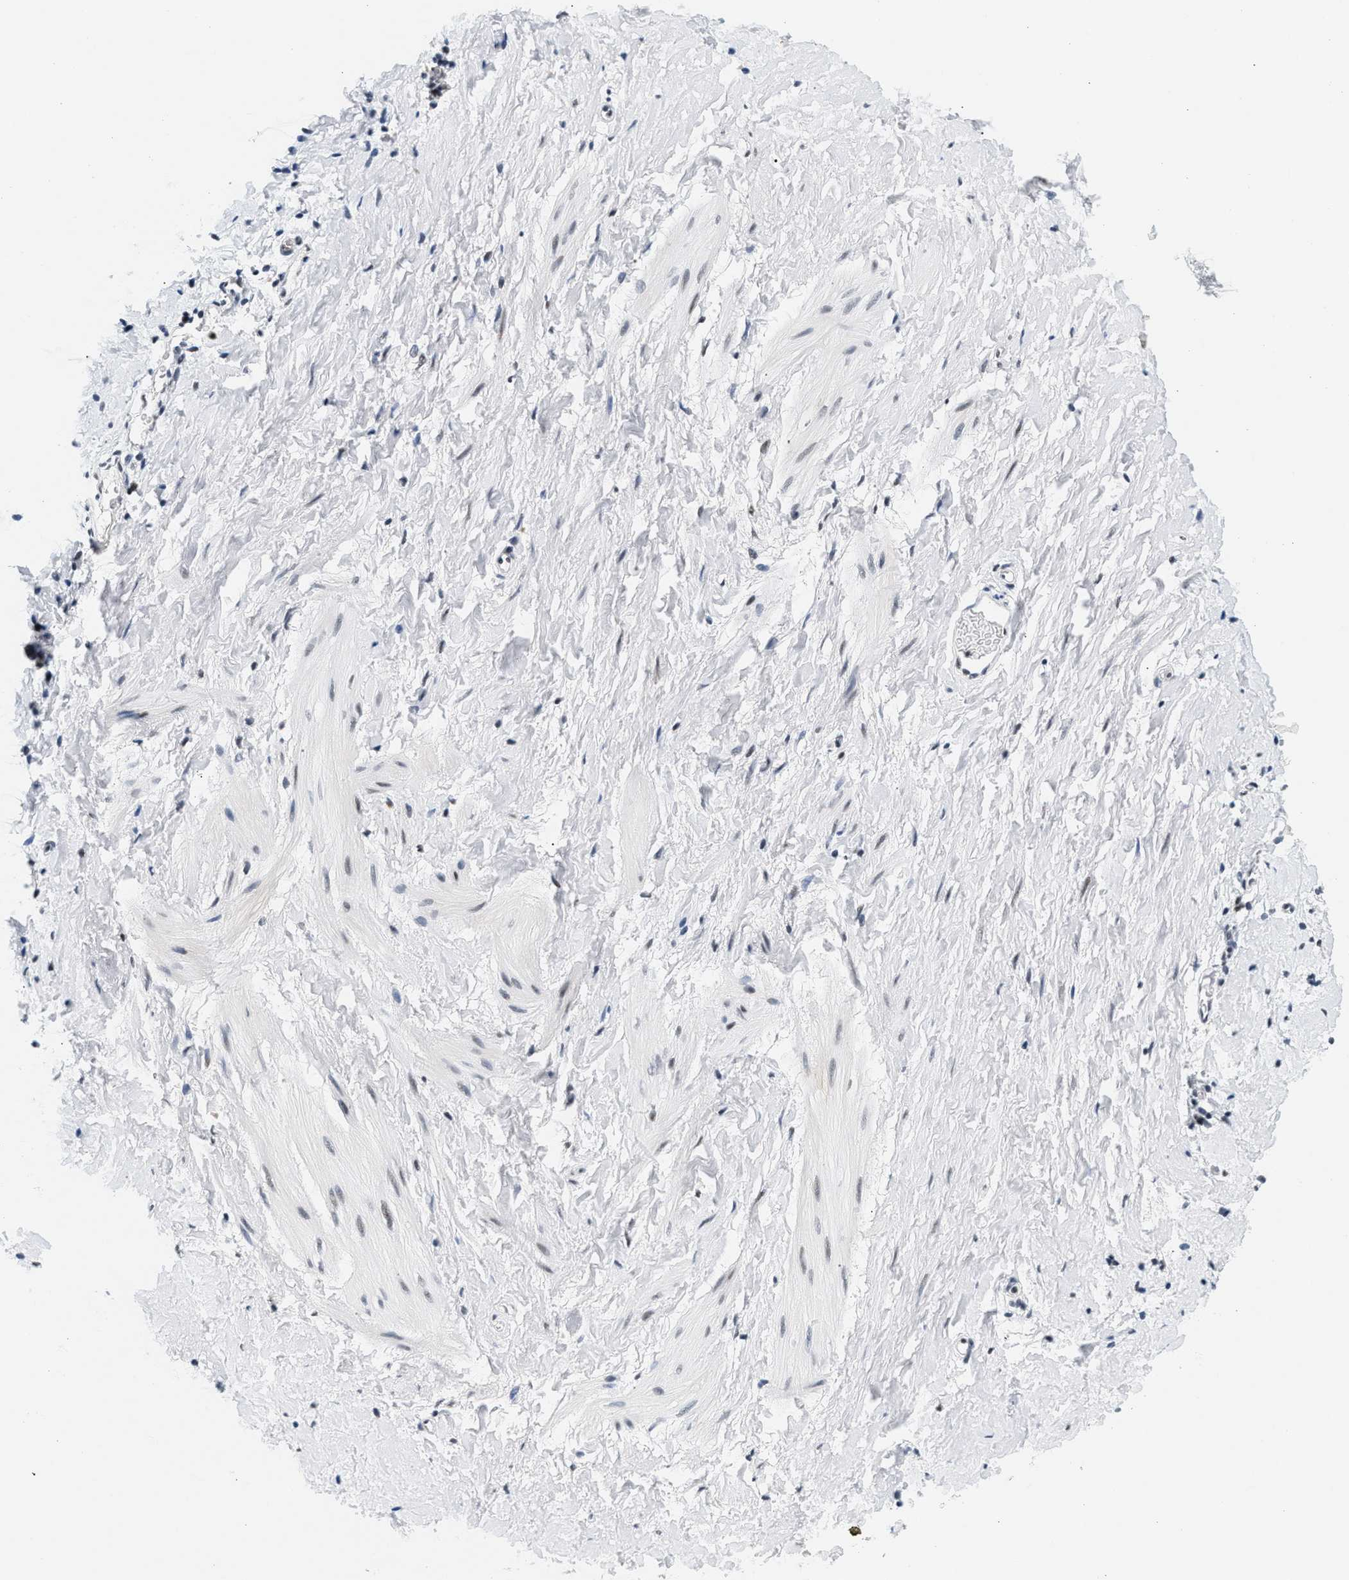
{"staining": {"intensity": "negative", "quantity": "none", "location": "none"}, "tissue": "smooth muscle", "cell_type": "Smooth muscle cells", "image_type": "normal", "snomed": [{"axis": "morphology", "description": "Normal tissue, NOS"}, {"axis": "topography", "description": "Smooth muscle"}], "caption": "Immunohistochemical staining of unremarkable human smooth muscle exhibits no significant positivity in smooth muscle cells. Brightfield microscopy of immunohistochemistry (IHC) stained with DAB (3,3'-diaminobenzidine) (brown) and hematoxylin (blue), captured at high magnification.", "gene": "ATF2", "patient": {"sex": "male", "age": 16}}